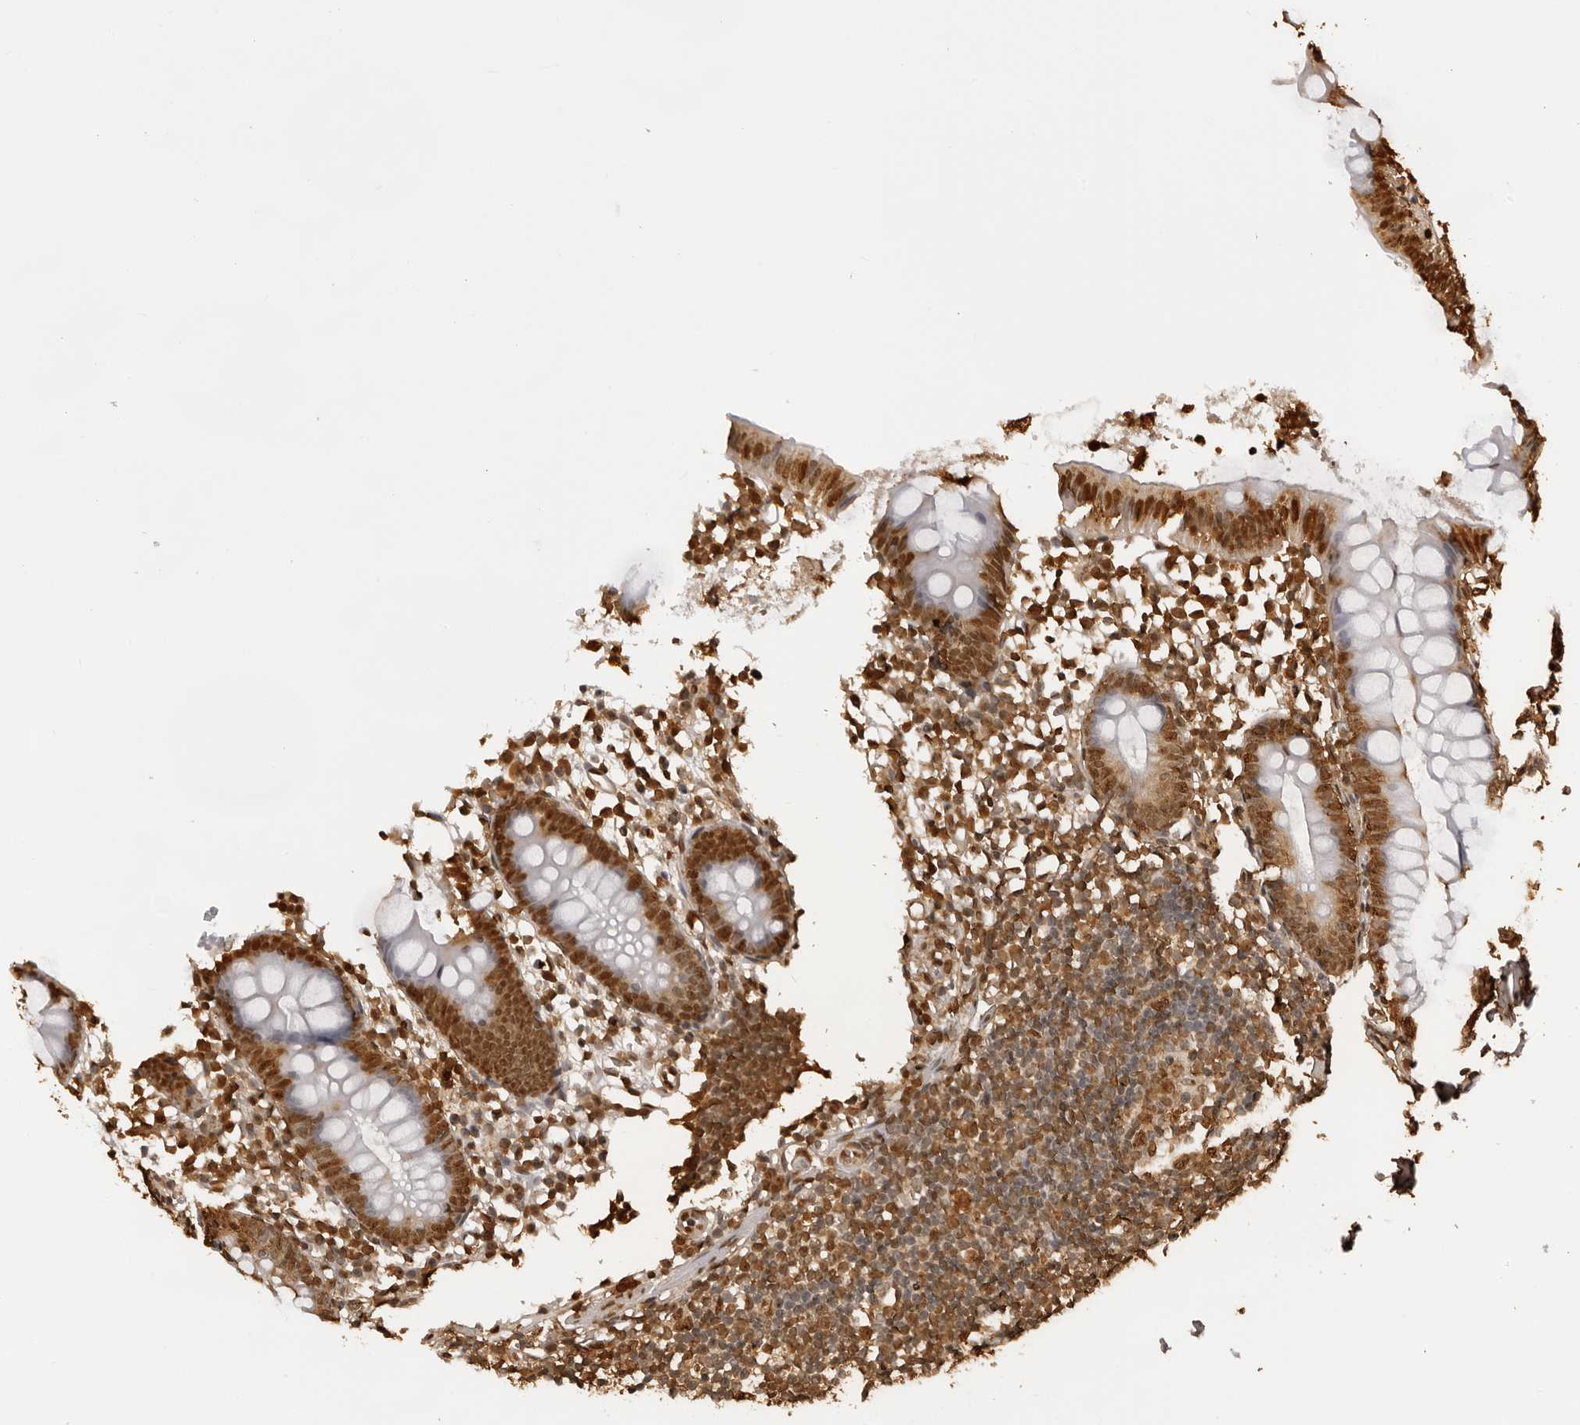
{"staining": {"intensity": "strong", "quantity": ">75%", "location": "nuclear"}, "tissue": "appendix", "cell_type": "Glandular cells", "image_type": "normal", "snomed": [{"axis": "morphology", "description": "Normal tissue, NOS"}, {"axis": "topography", "description": "Appendix"}], "caption": "Glandular cells reveal high levels of strong nuclear staining in about >75% of cells in normal appendix.", "gene": "ZFP91", "patient": {"sex": "female", "age": 20}}